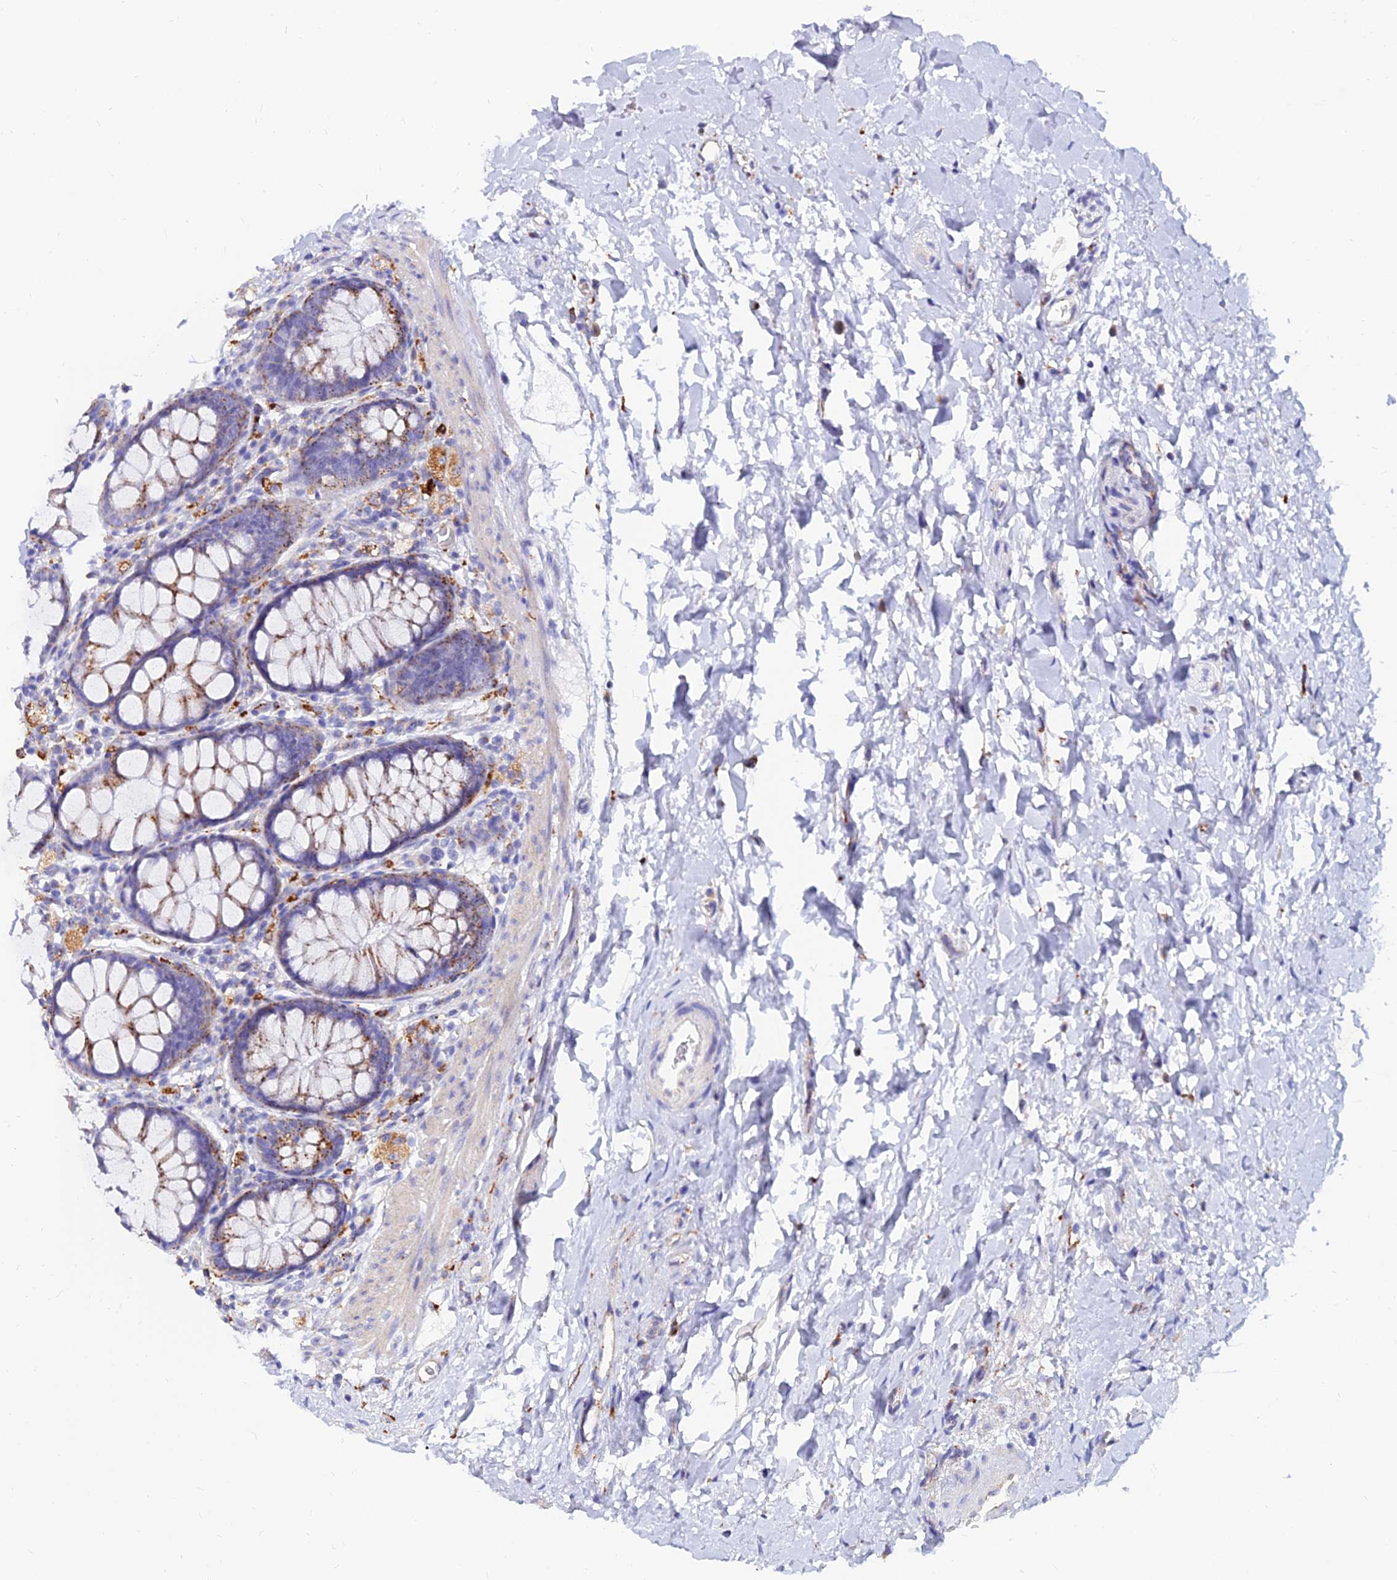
{"staining": {"intensity": "weak", "quantity": "25%-75%", "location": "cytoplasmic/membranous"}, "tissue": "colon", "cell_type": "Endothelial cells", "image_type": "normal", "snomed": [{"axis": "morphology", "description": "Normal tissue, NOS"}, {"axis": "topography", "description": "Colon"}], "caption": "Protein positivity by IHC demonstrates weak cytoplasmic/membranous expression in approximately 25%-75% of endothelial cells in unremarkable colon. The staining was performed using DAB to visualize the protein expression in brown, while the nuclei were stained in blue with hematoxylin (Magnification: 20x).", "gene": "SPNS1", "patient": {"sex": "female", "age": 62}}